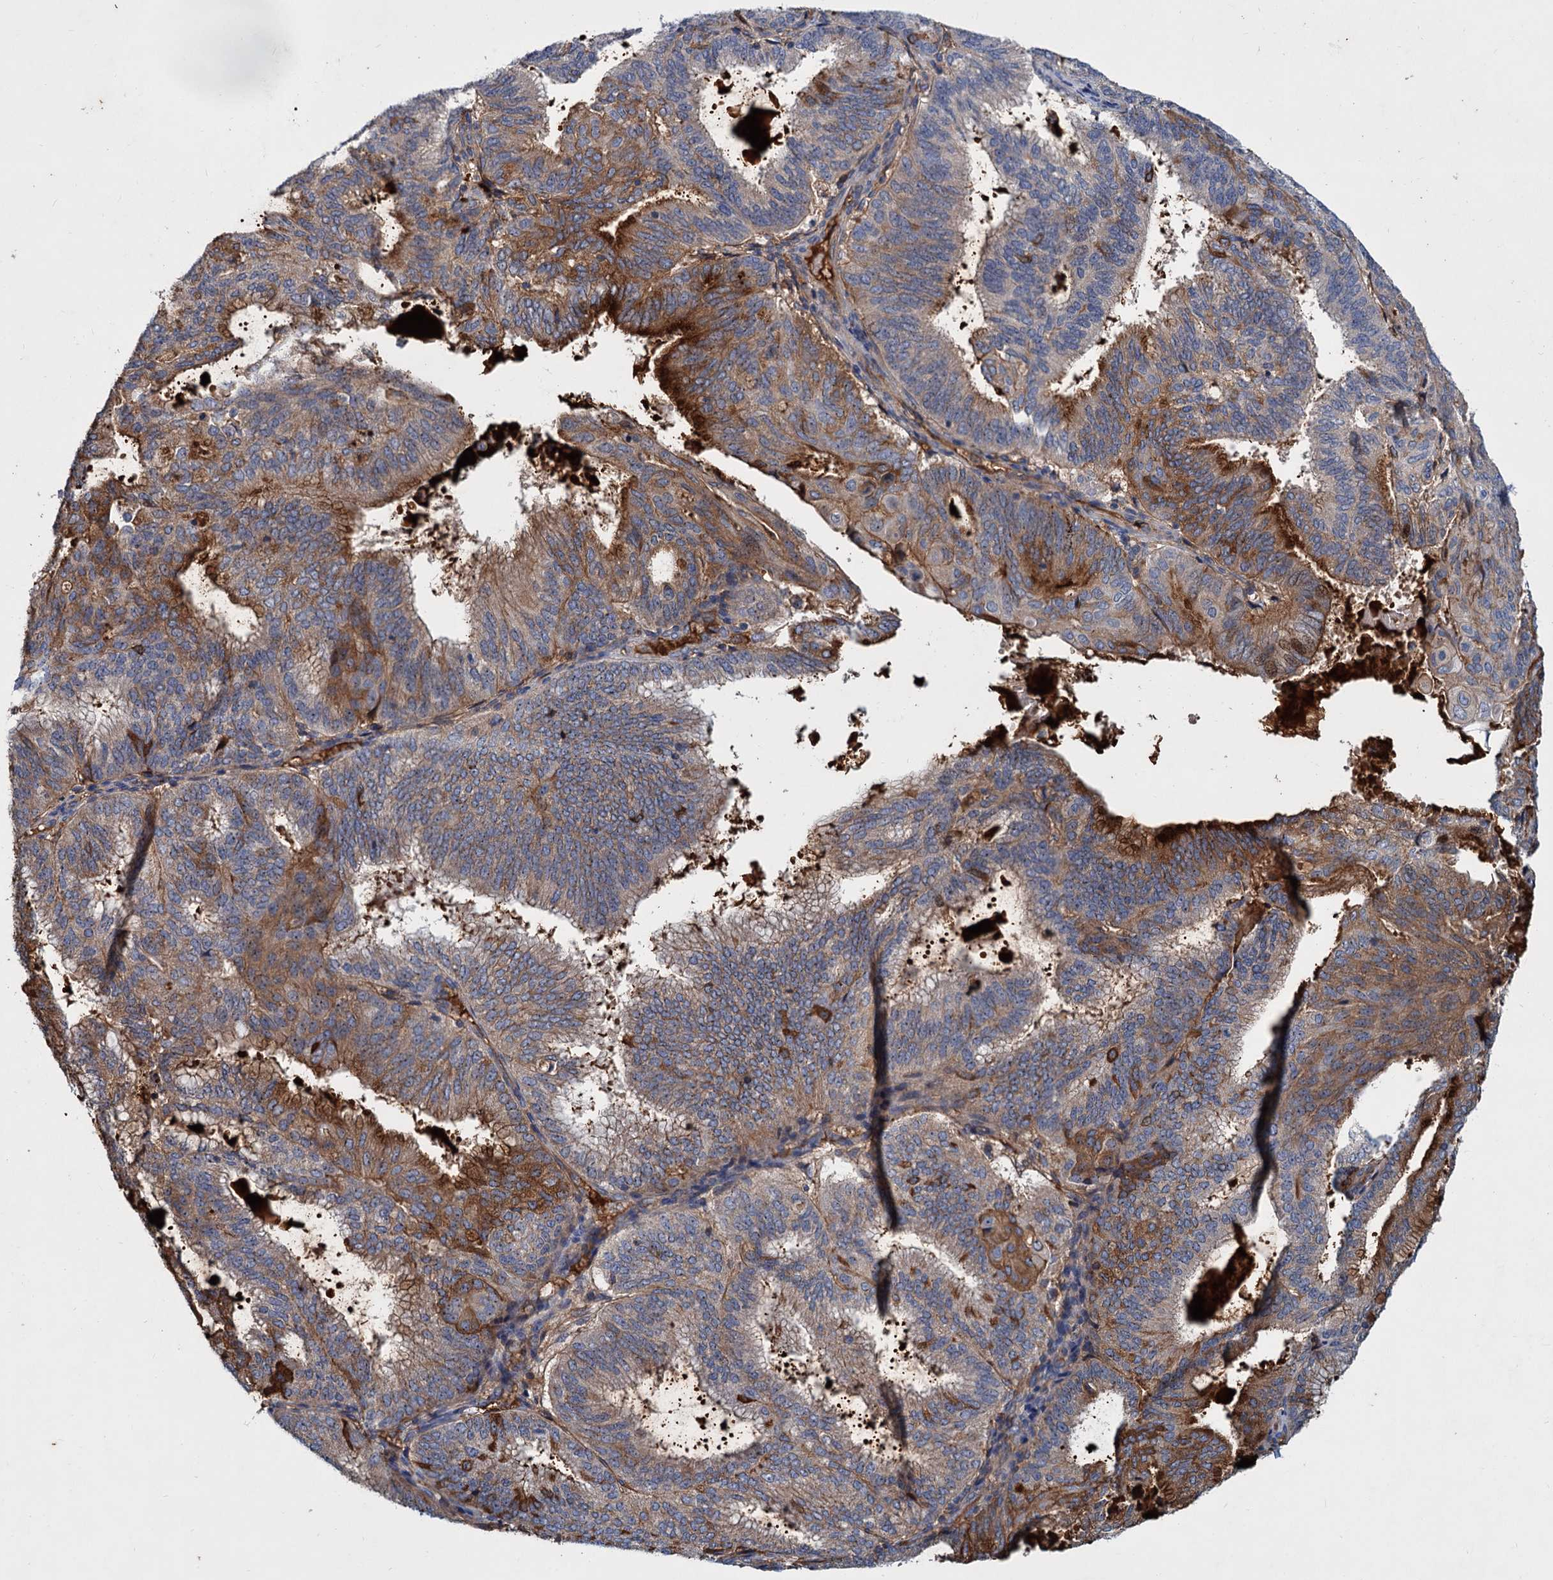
{"staining": {"intensity": "moderate", "quantity": "25%-75%", "location": "cytoplasmic/membranous"}, "tissue": "endometrial cancer", "cell_type": "Tumor cells", "image_type": "cancer", "snomed": [{"axis": "morphology", "description": "Adenocarcinoma, NOS"}, {"axis": "topography", "description": "Endometrium"}], "caption": "The immunohistochemical stain highlights moderate cytoplasmic/membranous staining in tumor cells of endometrial cancer tissue. Ihc stains the protein in brown and the nuclei are stained blue.", "gene": "CHRD", "patient": {"sex": "female", "age": 49}}